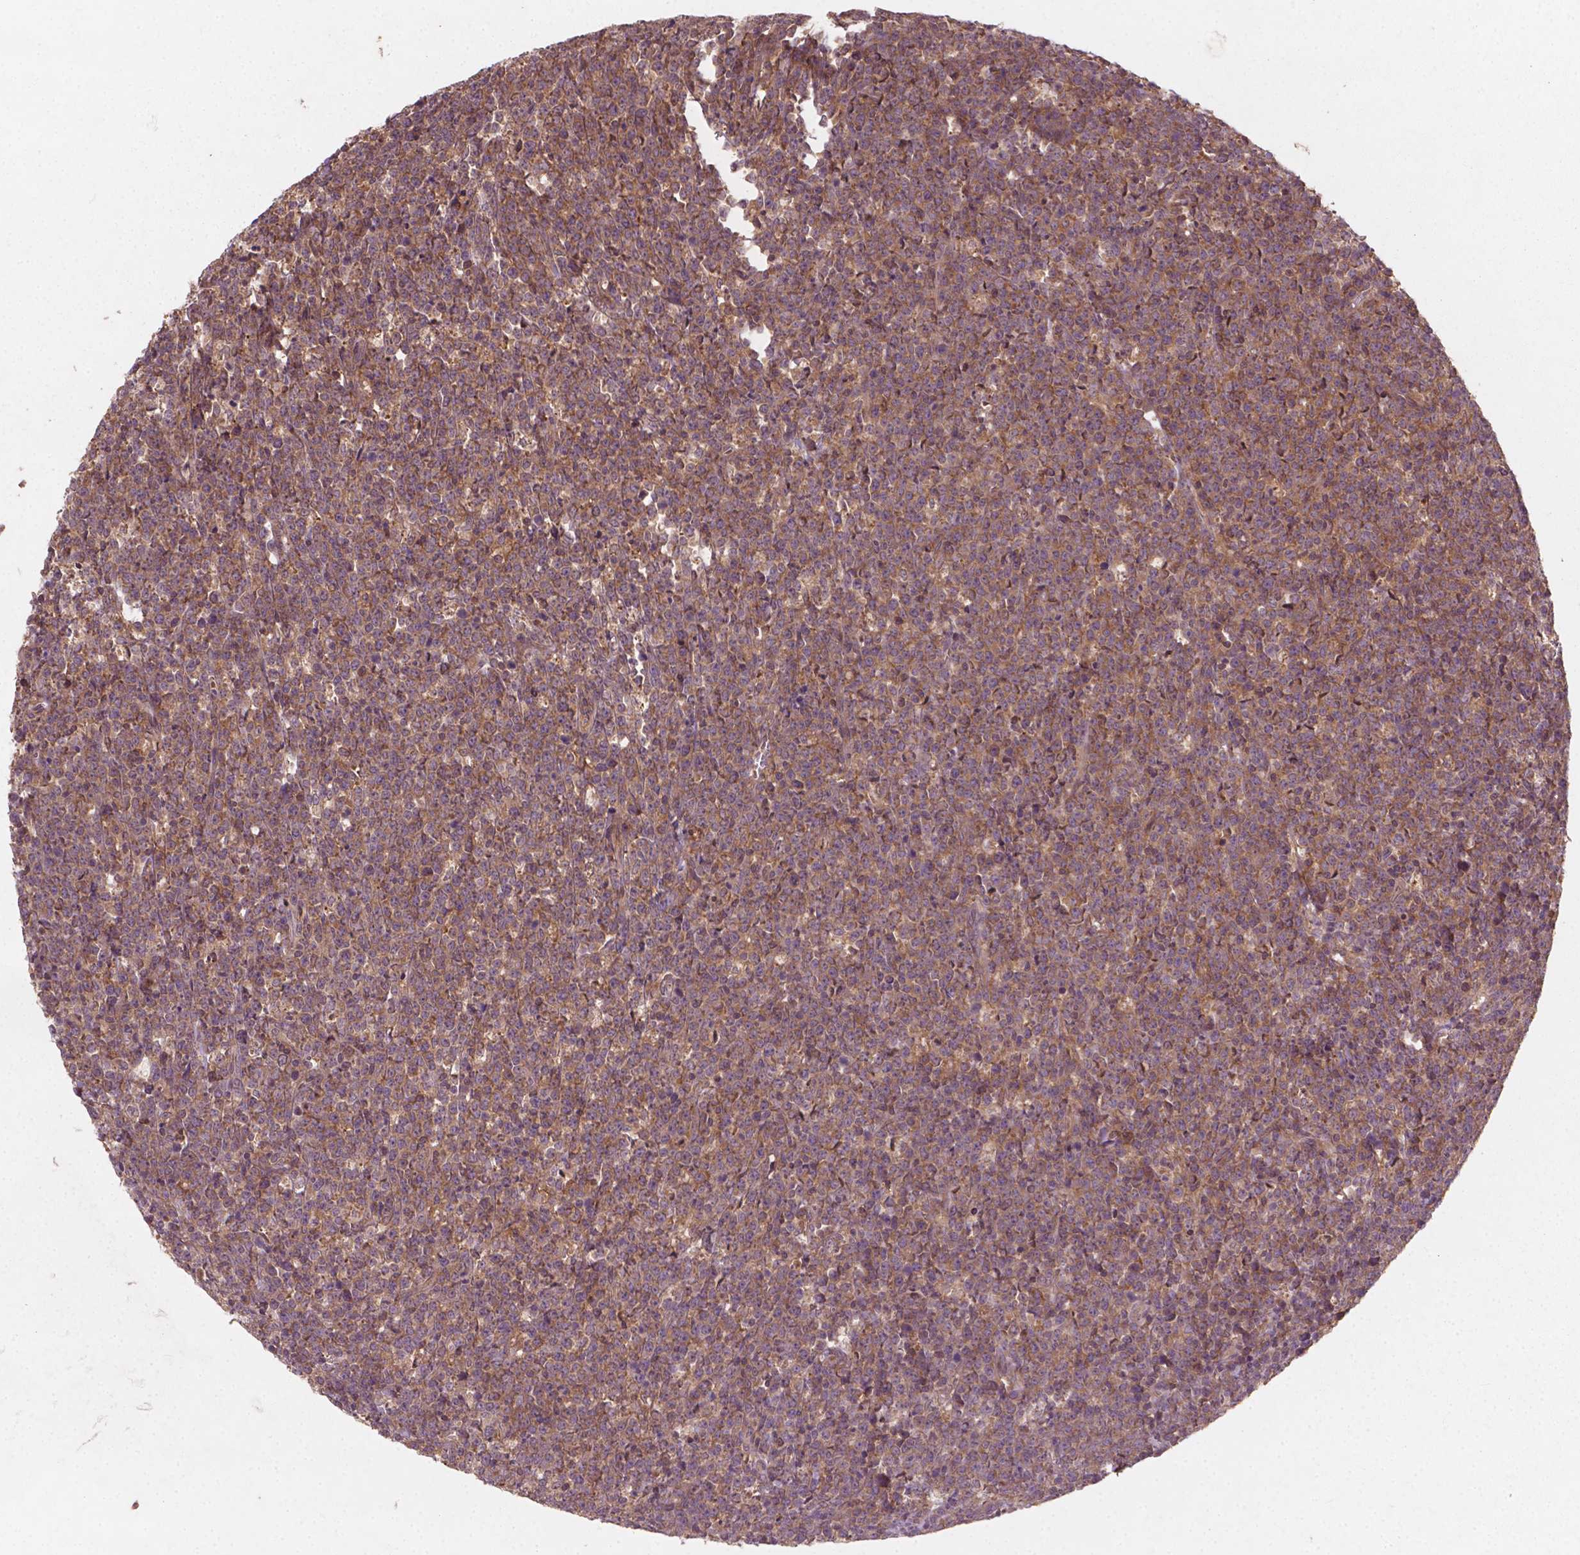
{"staining": {"intensity": "weak", "quantity": ">75%", "location": "cytoplasmic/membranous"}, "tissue": "lymphoma", "cell_type": "Tumor cells", "image_type": "cancer", "snomed": [{"axis": "morphology", "description": "Malignant lymphoma, non-Hodgkin's type, High grade"}, {"axis": "topography", "description": "Small intestine"}], "caption": "Malignant lymphoma, non-Hodgkin's type (high-grade) stained with IHC displays weak cytoplasmic/membranous expression in approximately >75% of tumor cells. (DAB (3,3'-diaminobenzidine) IHC, brown staining for protein, blue staining for nuclei).", "gene": "CYFIP2", "patient": {"sex": "female", "age": 56}}